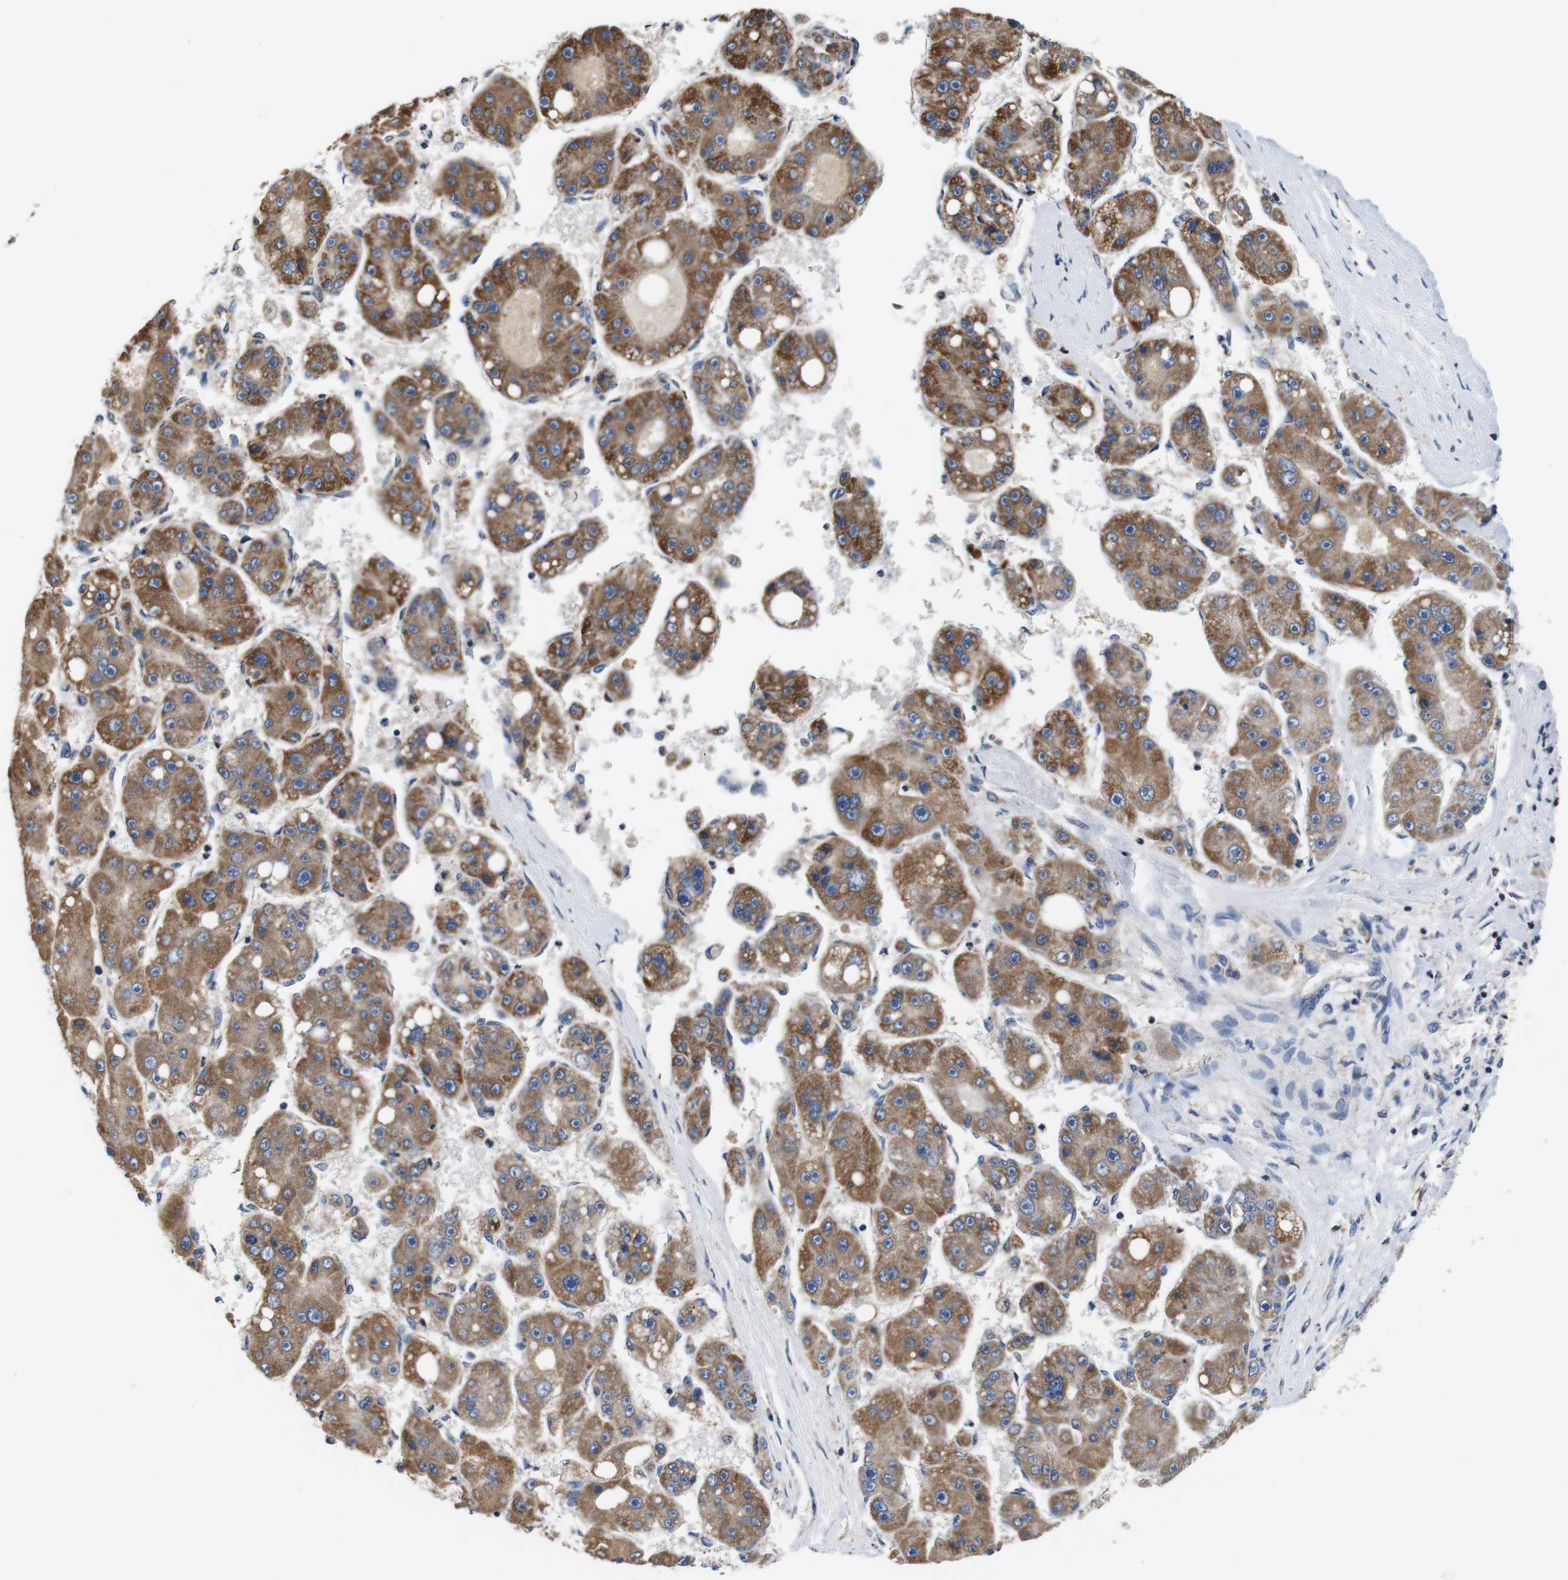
{"staining": {"intensity": "moderate", "quantity": ">75%", "location": "cytoplasmic/membranous"}, "tissue": "liver cancer", "cell_type": "Tumor cells", "image_type": "cancer", "snomed": [{"axis": "morphology", "description": "Carcinoma, Hepatocellular, NOS"}, {"axis": "topography", "description": "Liver"}], "caption": "Protein expression analysis of human liver hepatocellular carcinoma reveals moderate cytoplasmic/membranous positivity in approximately >75% of tumor cells.", "gene": "LRP4", "patient": {"sex": "female", "age": 61}}